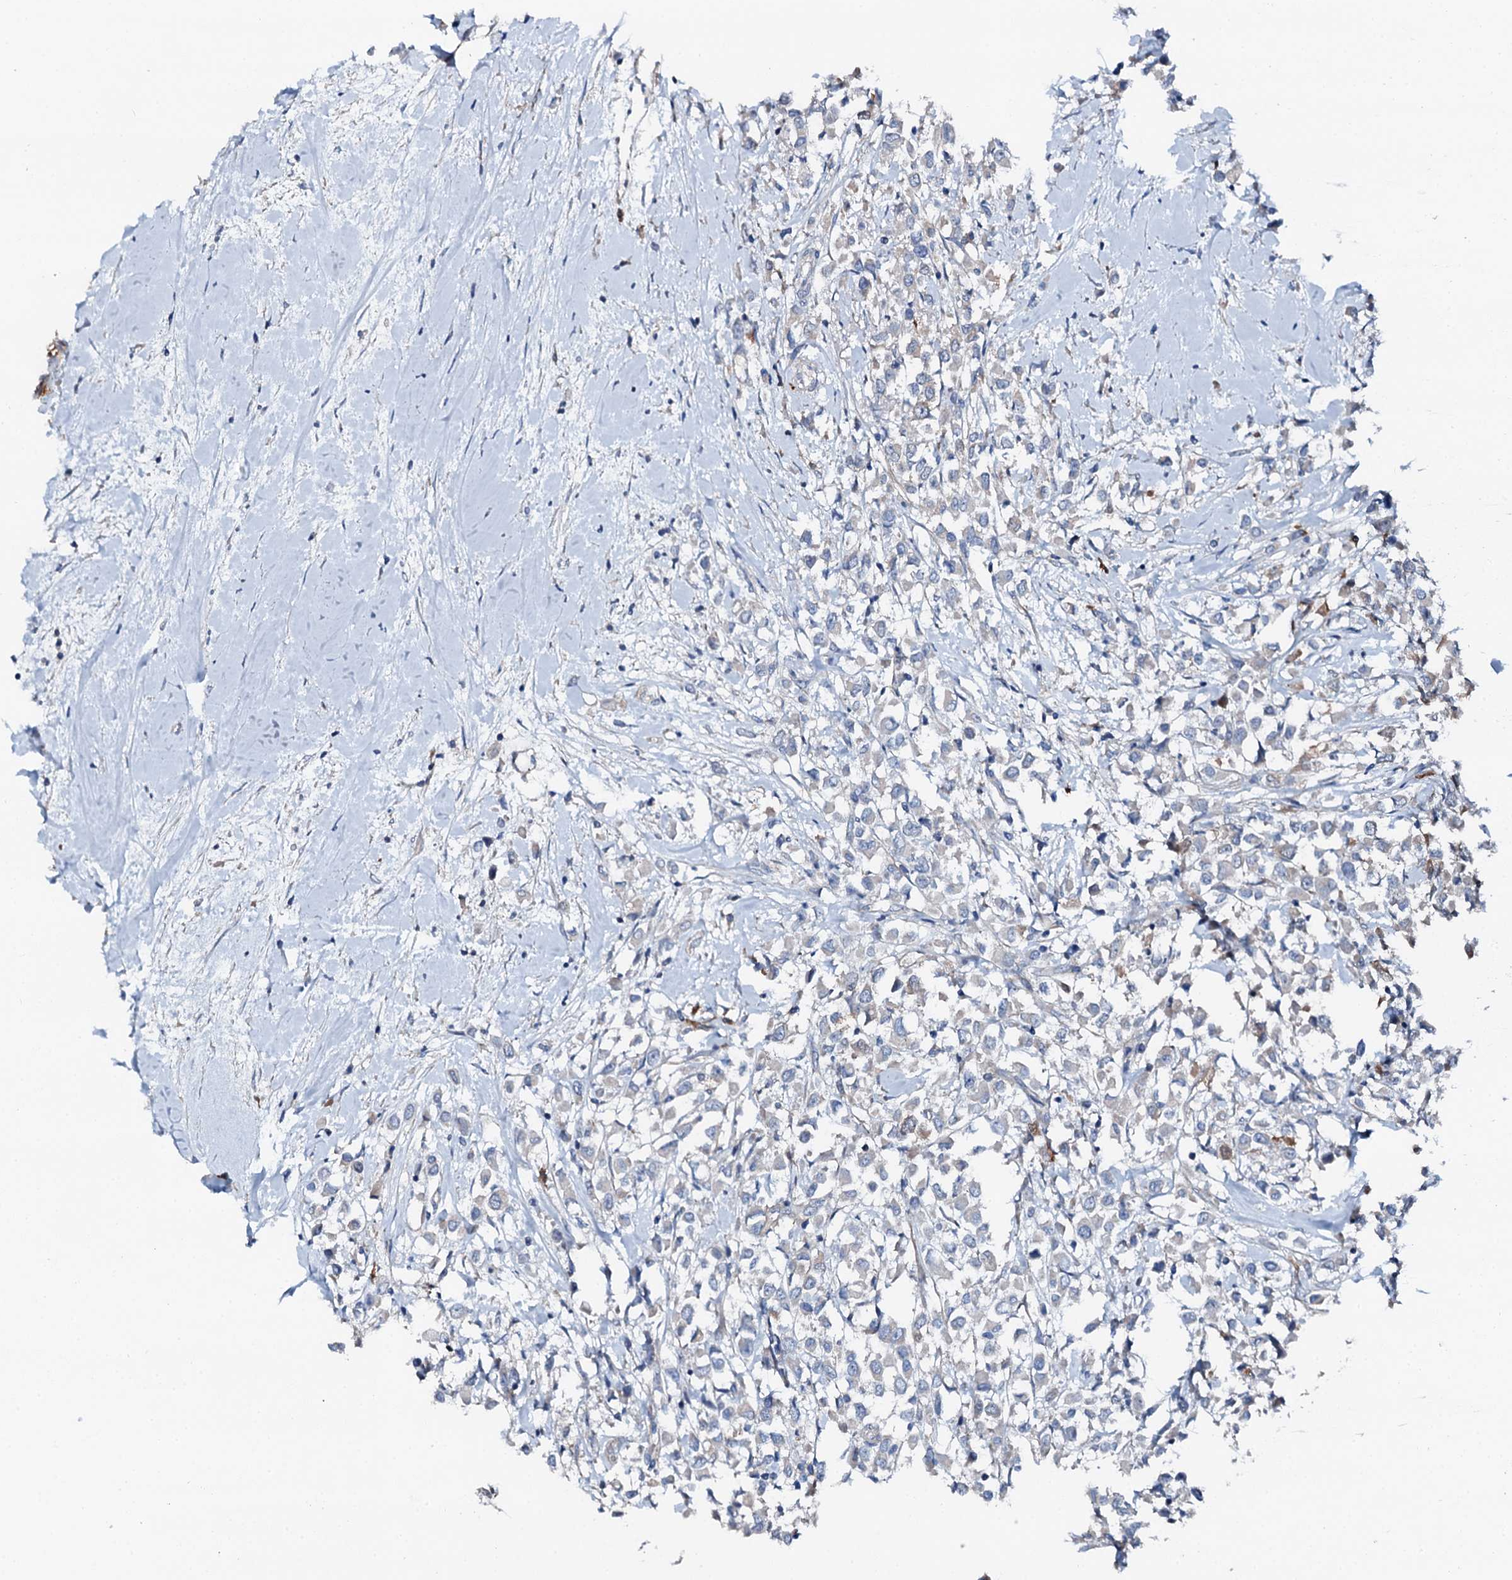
{"staining": {"intensity": "moderate", "quantity": ">75%", "location": "cytoplasmic/membranous"}, "tissue": "breast cancer", "cell_type": "Tumor cells", "image_type": "cancer", "snomed": [{"axis": "morphology", "description": "Duct carcinoma"}, {"axis": "topography", "description": "Breast"}], "caption": "Protein expression analysis of breast cancer shows moderate cytoplasmic/membranous staining in about >75% of tumor cells. (Brightfield microscopy of DAB IHC at high magnification).", "gene": "GFOD2", "patient": {"sex": "female", "age": 87}}